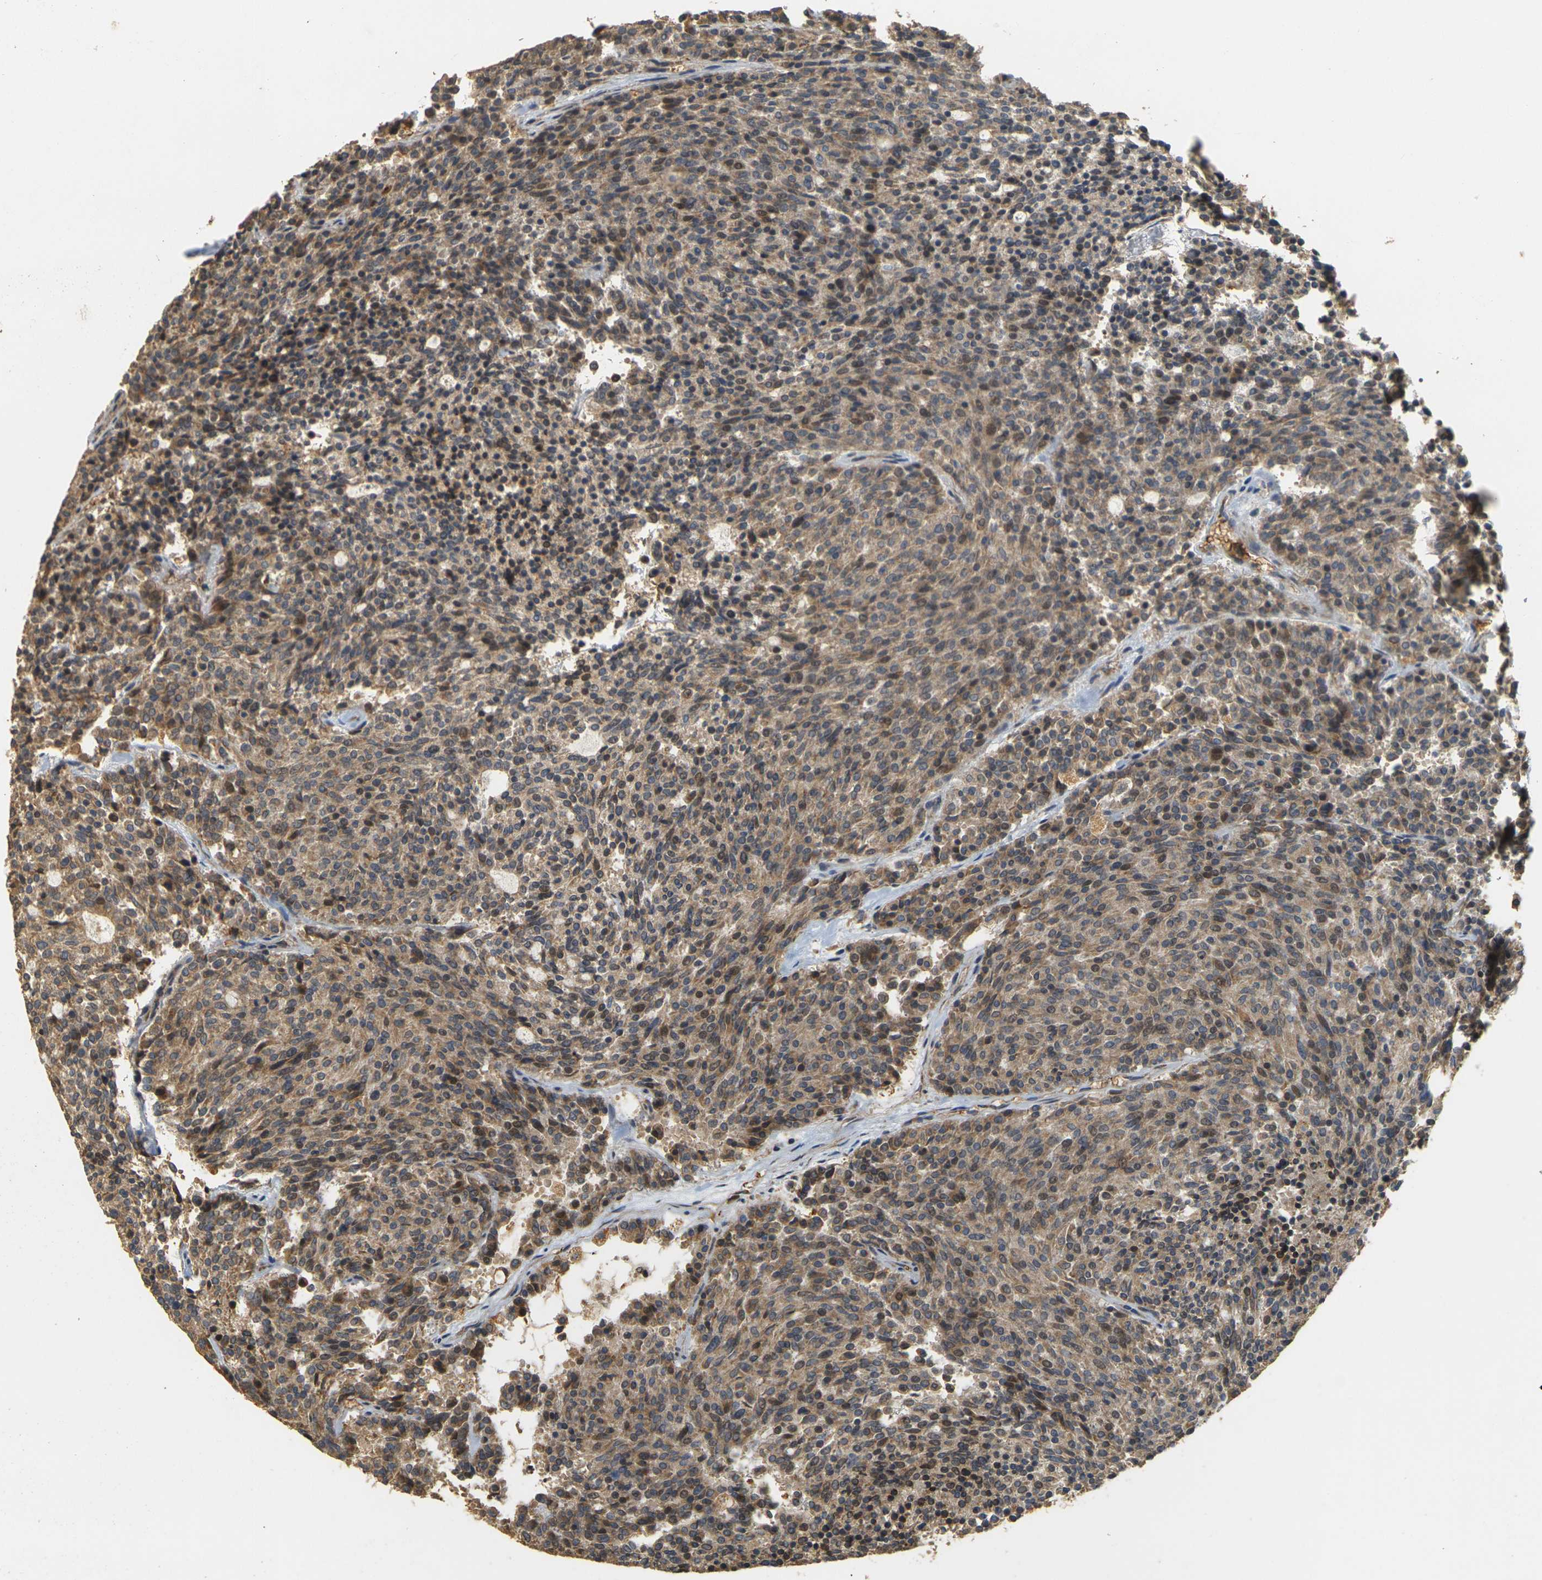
{"staining": {"intensity": "weak", "quantity": ">75%", "location": "cytoplasmic/membranous"}, "tissue": "carcinoid", "cell_type": "Tumor cells", "image_type": "cancer", "snomed": [{"axis": "morphology", "description": "Carcinoid, malignant, NOS"}, {"axis": "topography", "description": "Pancreas"}], "caption": "A micrograph showing weak cytoplasmic/membranous staining in about >75% of tumor cells in carcinoid, as visualized by brown immunohistochemical staining.", "gene": "MEGF9", "patient": {"sex": "female", "age": 54}}